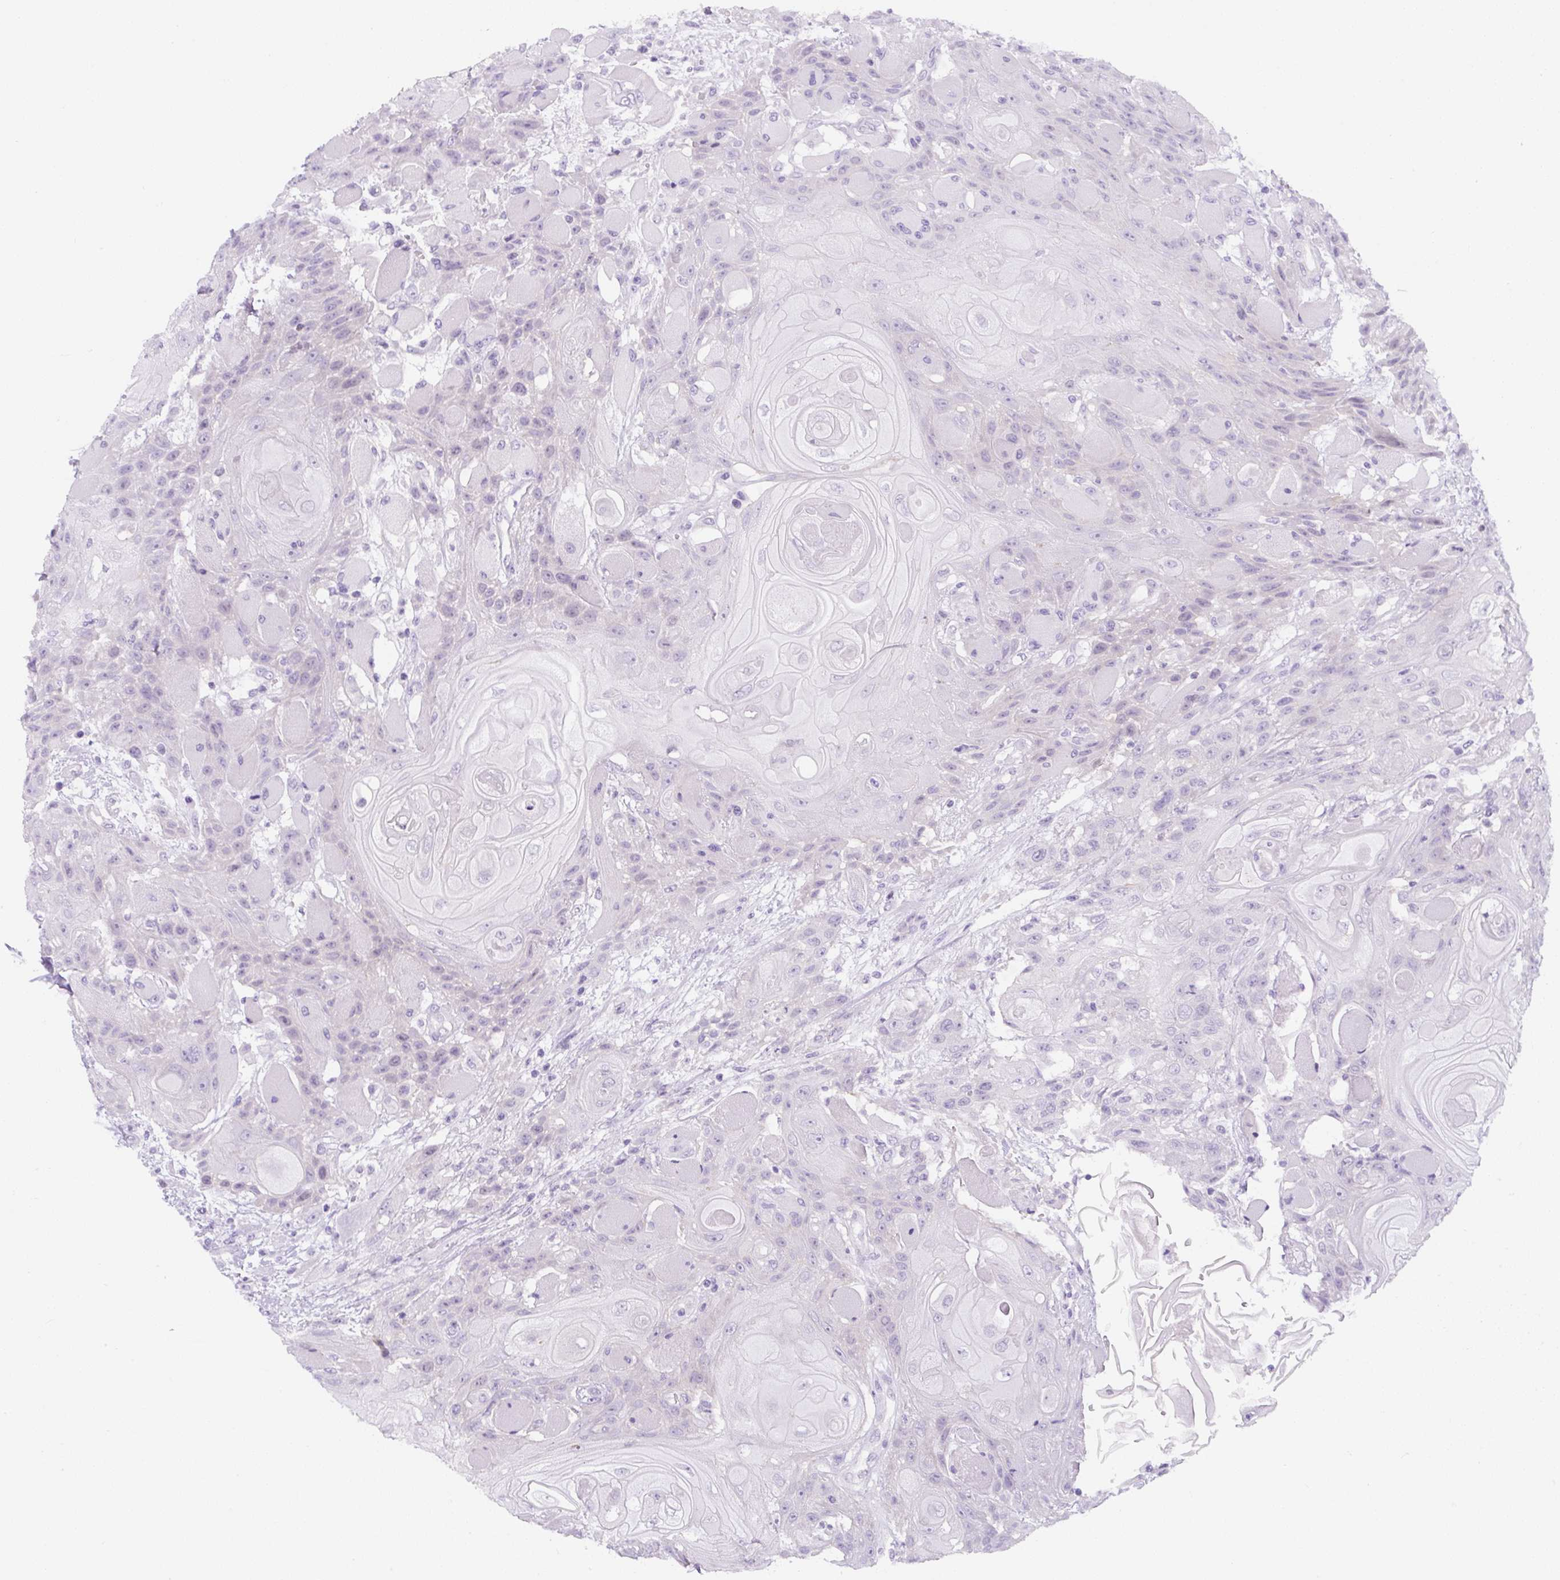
{"staining": {"intensity": "negative", "quantity": "none", "location": "none"}, "tissue": "head and neck cancer", "cell_type": "Tumor cells", "image_type": "cancer", "snomed": [{"axis": "morphology", "description": "Squamous cell carcinoma, NOS"}, {"axis": "topography", "description": "Head-Neck"}], "caption": "Immunohistochemistry (IHC) of human head and neck squamous cell carcinoma shows no staining in tumor cells.", "gene": "ADAMTS19", "patient": {"sex": "female", "age": 43}}